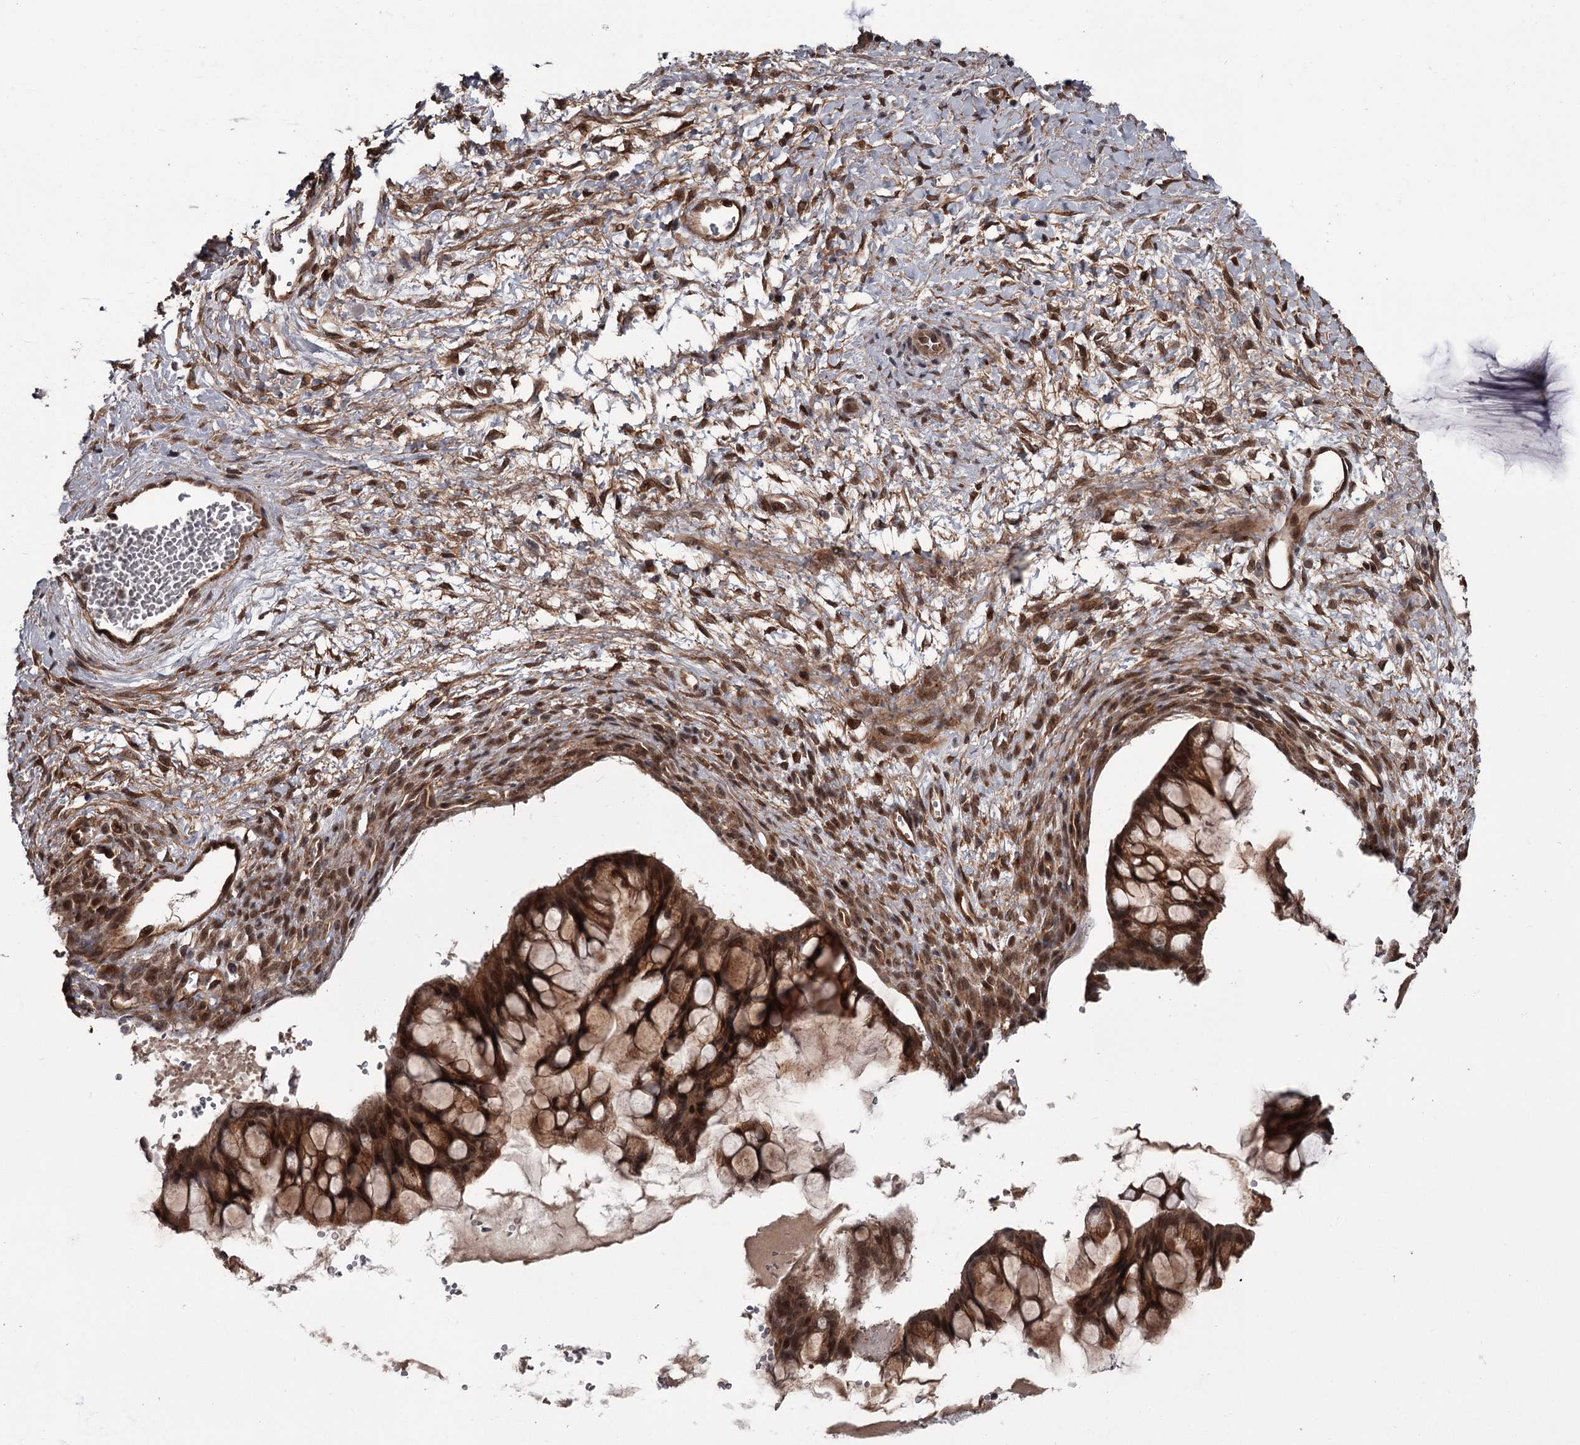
{"staining": {"intensity": "moderate", "quantity": ">75%", "location": "cytoplasmic/membranous,nuclear"}, "tissue": "ovarian cancer", "cell_type": "Tumor cells", "image_type": "cancer", "snomed": [{"axis": "morphology", "description": "Cystadenocarcinoma, mucinous, NOS"}, {"axis": "topography", "description": "Ovary"}], "caption": "Protein staining of mucinous cystadenocarcinoma (ovarian) tissue exhibits moderate cytoplasmic/membranous and nuclear positivity in approximately >75% of tumor cells.", "gene": "CDC42EP2", "patient": {"sex": "female", "age": 73}}